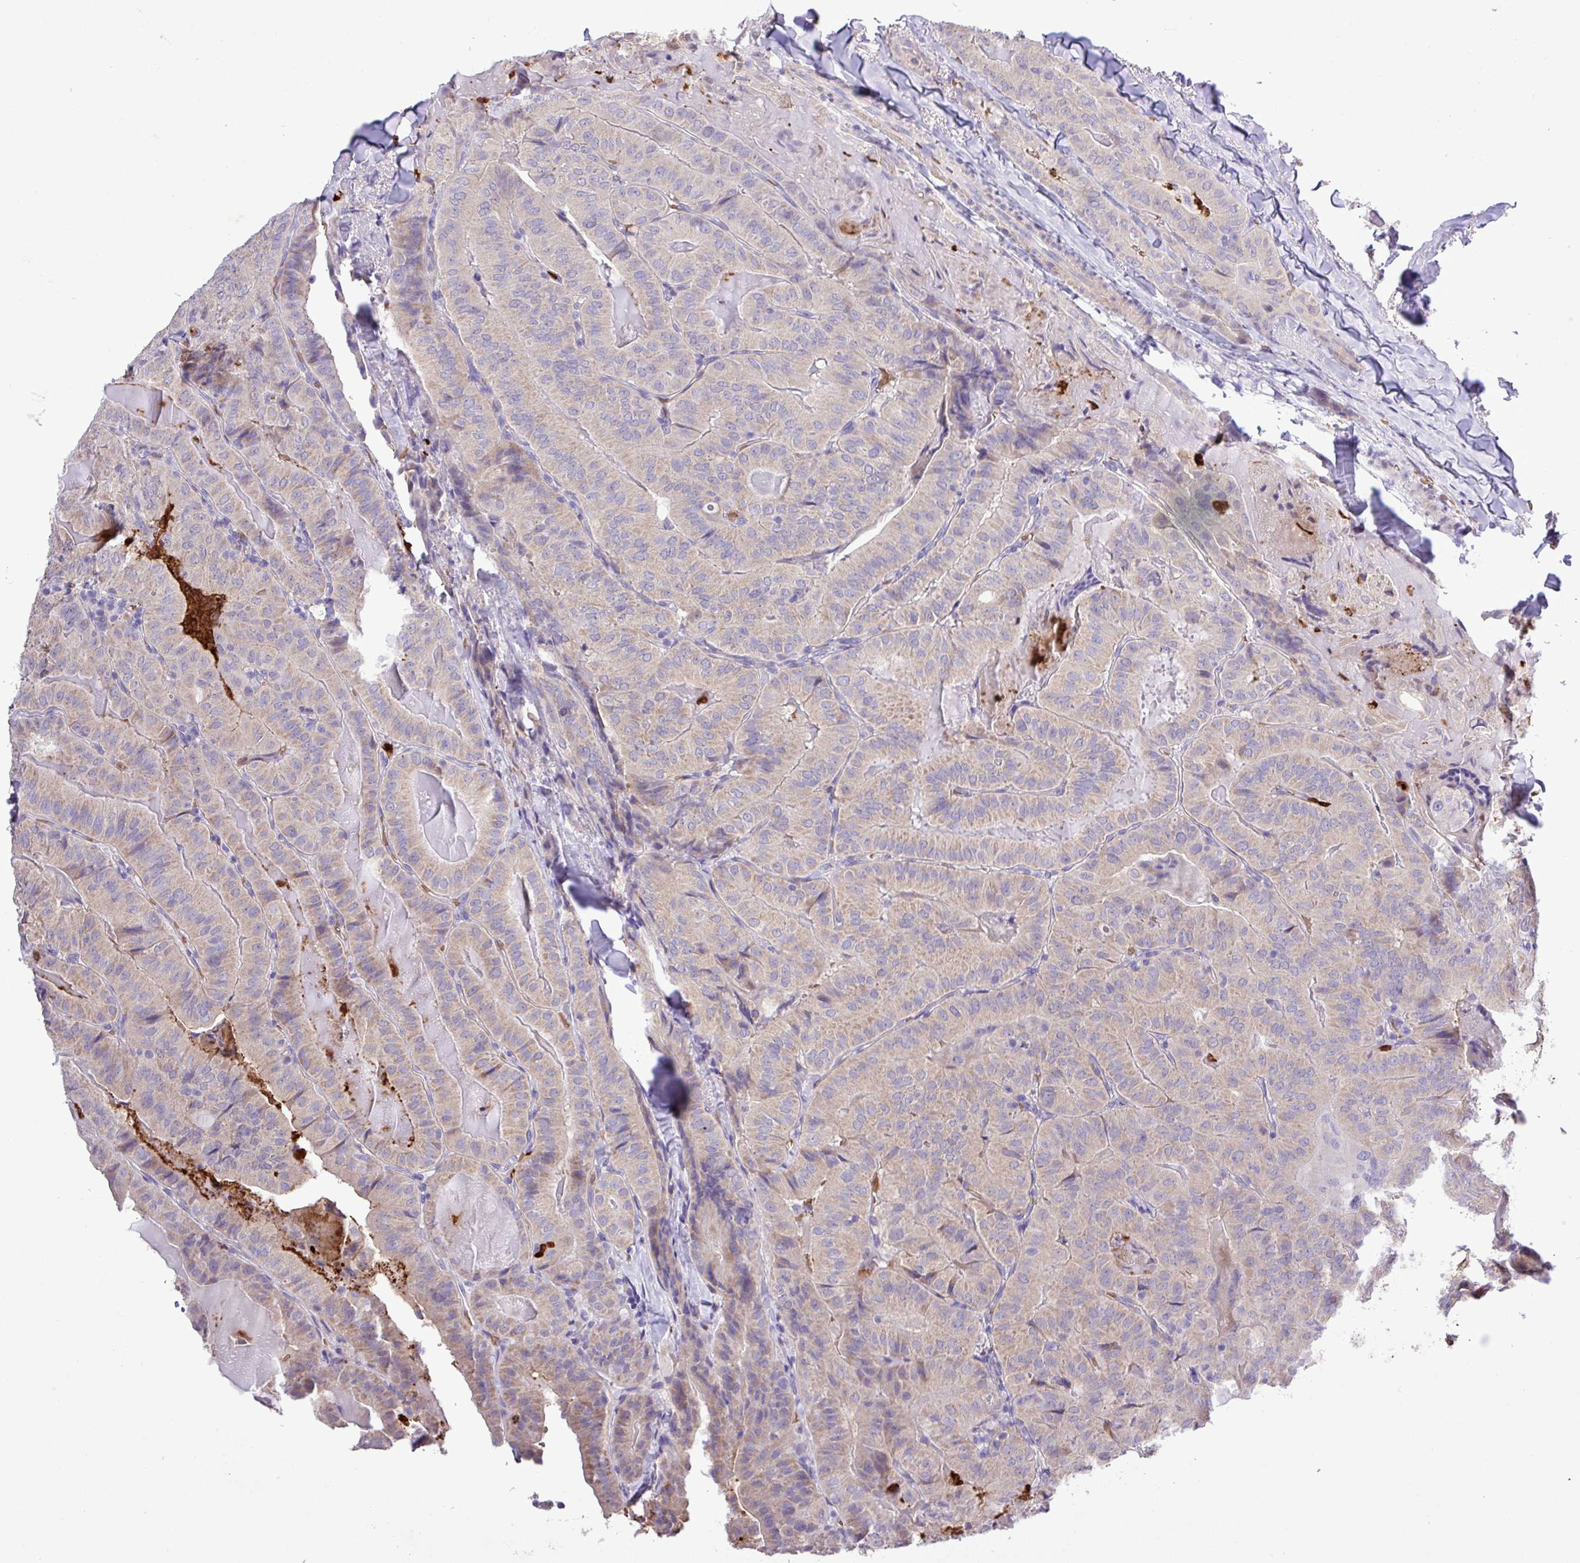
{"staining": {"intensity": "weak", "quantity": "25%-75%", "location": "cytoplasmic/membranous"}, "tissue": "thyroid cancer", "cell_type": "Tumor cells", "image_type": "cancer", "snomed": [{"axis": "morphology", "description": "Papillary adenocarcinoma, NOS"}, {"axis": "topography", "description": "Thyroid gland"}], "caption": "Protein staining by IHC demonstrates weak cytoplasmic/membranous staining in about 25%-75% of tumor cells in thyroid papillary adenocarcinoma. (Brightfield microscopy of DAB IHC at high magnification).", "gene": "MGAT4B", "patient": {"sex": "female", "age": 68}}